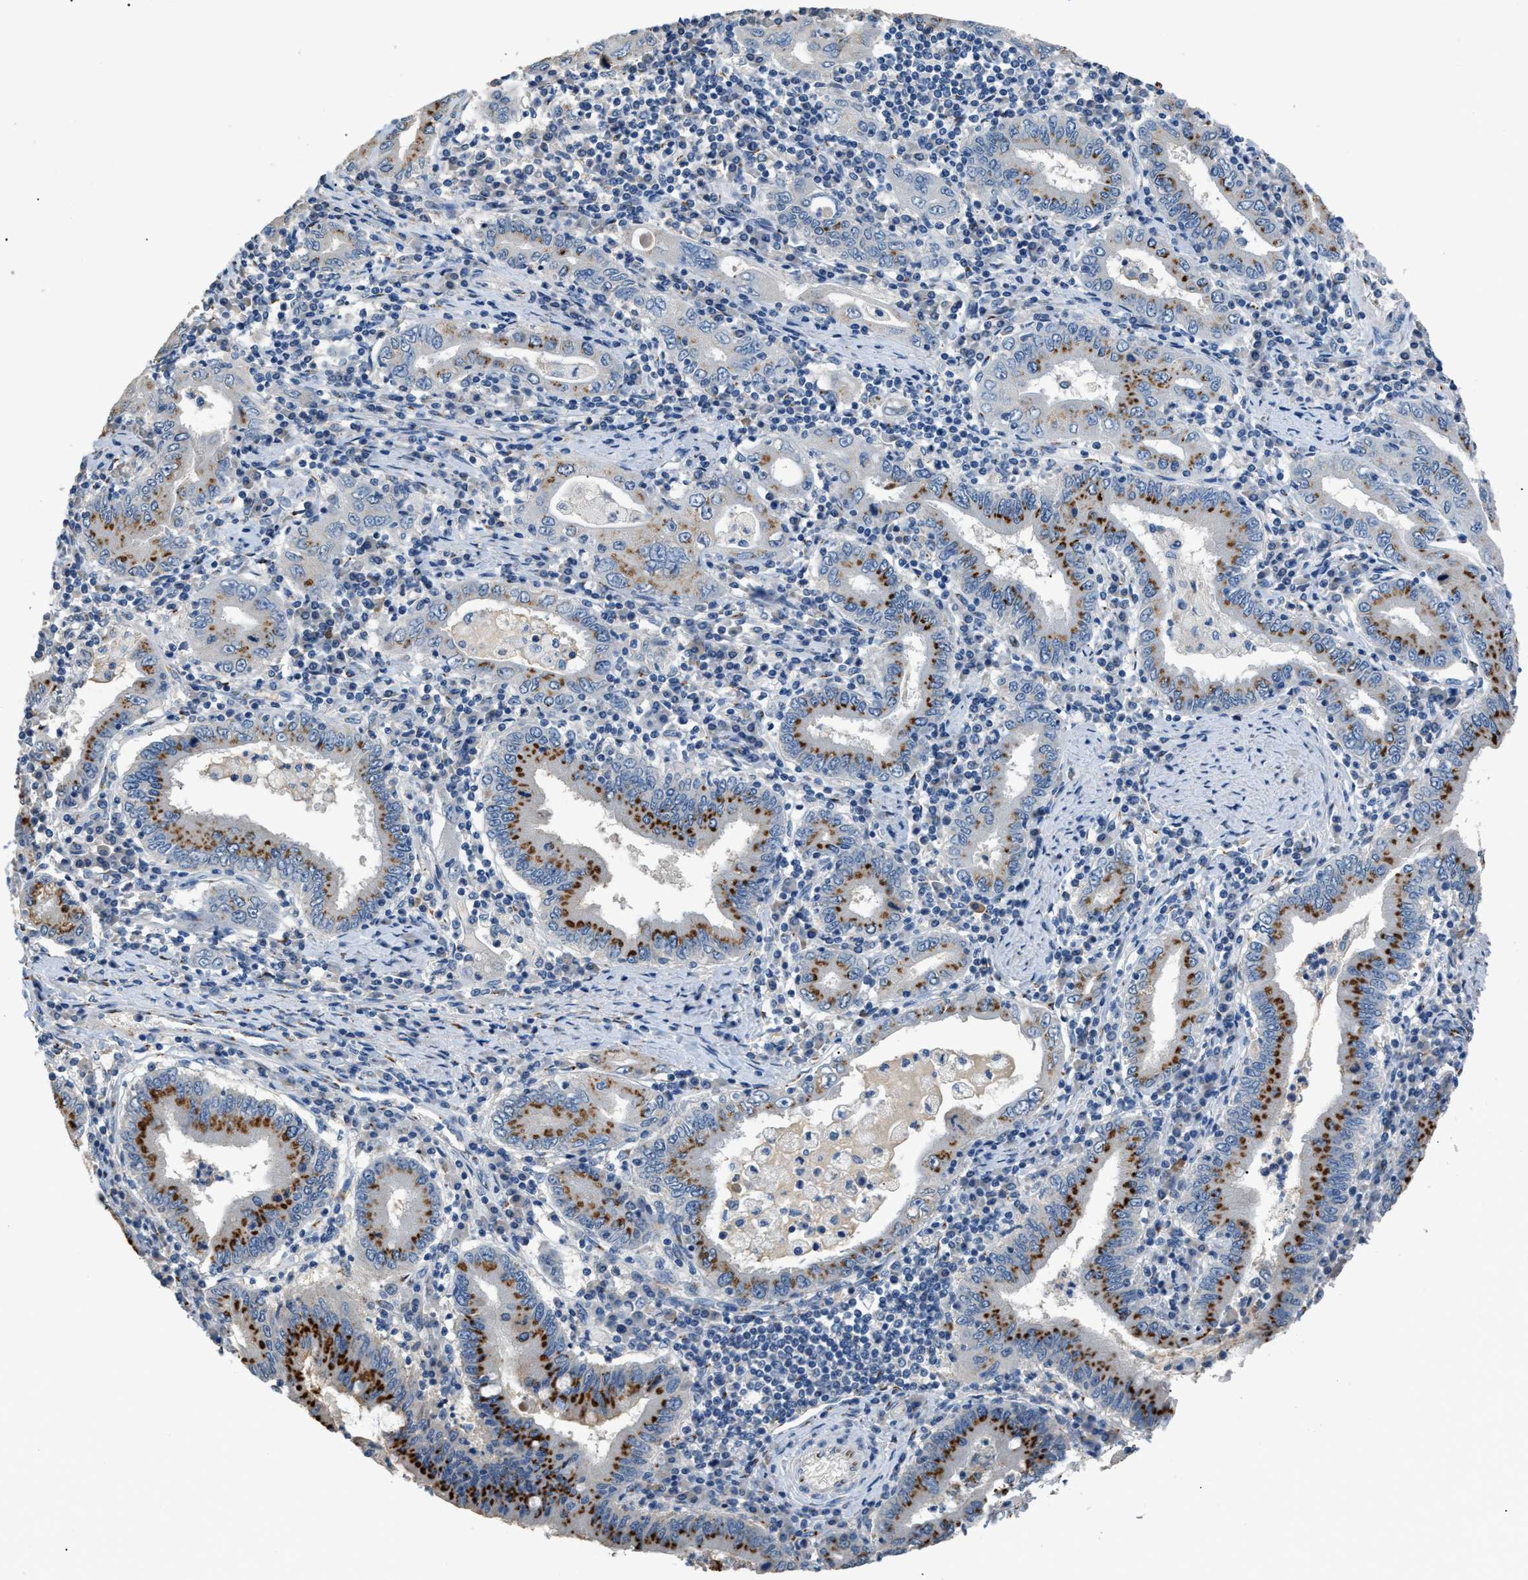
{"staining": {"intensity": "strong", "quantity": ">75%", "location": "cytoplasmic/membranous"}, "tissue": "stomach cancer", "cell_type": "Tumor cells", "image_type": "cancer", "snomed": [{"axis": "morphology", "description": "Normal tissue, NOS"}, {"axis": "morphology", "description": "Adenocarcinoma, NOS"}, {"axis": "topography", "description": "Esophagus"}, {"axis": "topography", "description": "Stomach, upper"}, {"axis": "topography", "description": "Peripheral nerve tissue"}], "caption": "Stomach cancer (adenocarcinoma) stained with immunohistochemistry displays strong cytoplasmic/membranous expression in approximately >75% of tumor cells.", "gene": "GOLM1", "patient": {"sex": "male", "age": 62}}